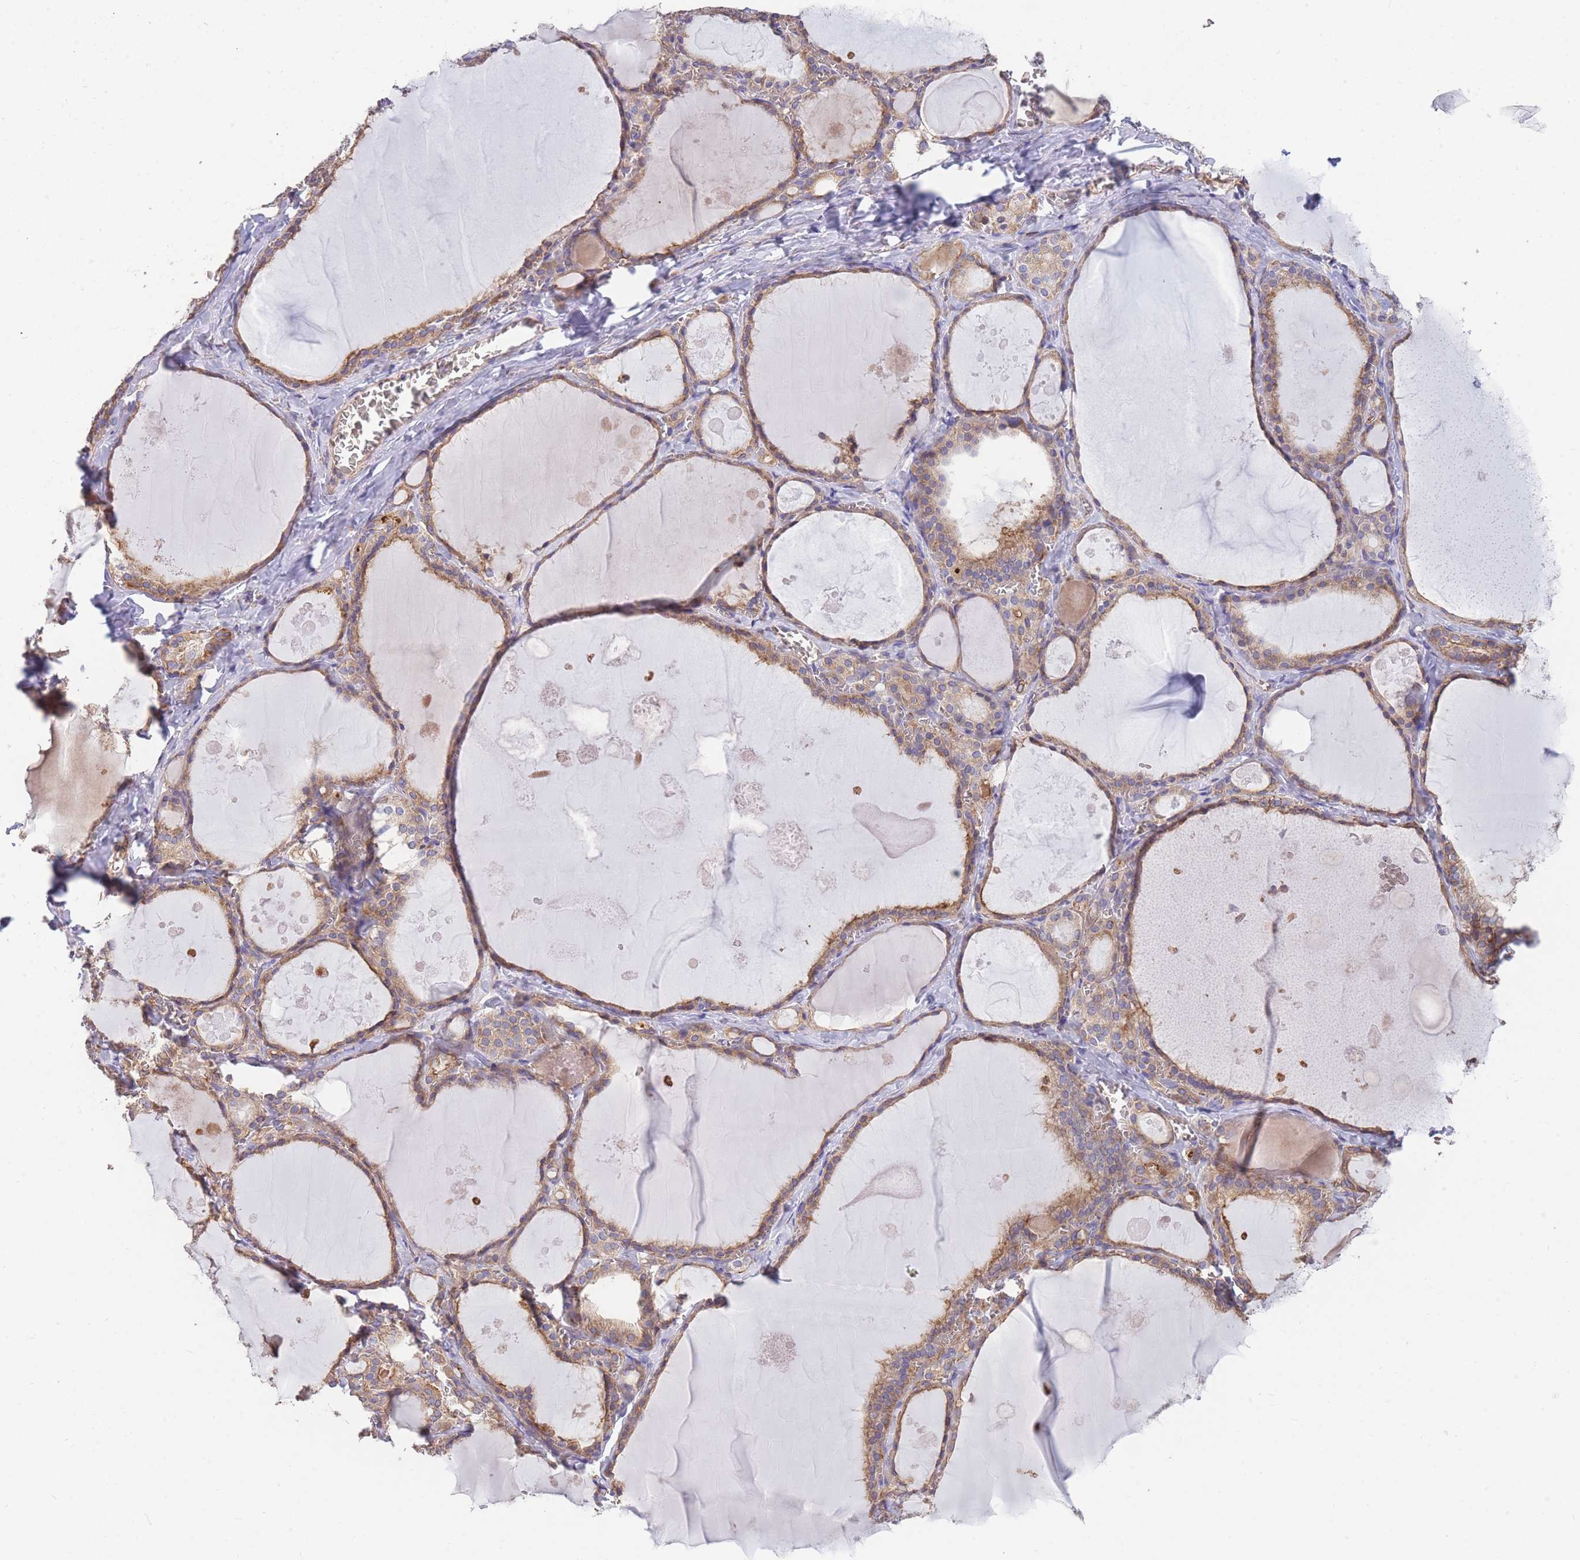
{"staining": {"intensity": "moderate", "quantity": "25%-75%", "location": "cytoplasmic/membranous"}, "tissue": "thyroid gland", "cell_type": "Glandular cells", "image_type": "normal", "snomed": [{"axis": "morphology", "description": "Normal tissue, NOS"}, {"axis": "topography", "description": "Thyroid gland"}], "caption": "Immunohistochemistry photomicrograph of benign thyroid gland: human thyroid gland stained using IHC demonstrates medium levels of moderate protein expression localized specifically in the cytoplasmic/membranous of glandular cells, appearing as a cytoplasmic/membranous brown color.", "gene": "ANKRD53", "patient": {"sex": "male", "age": 56}}